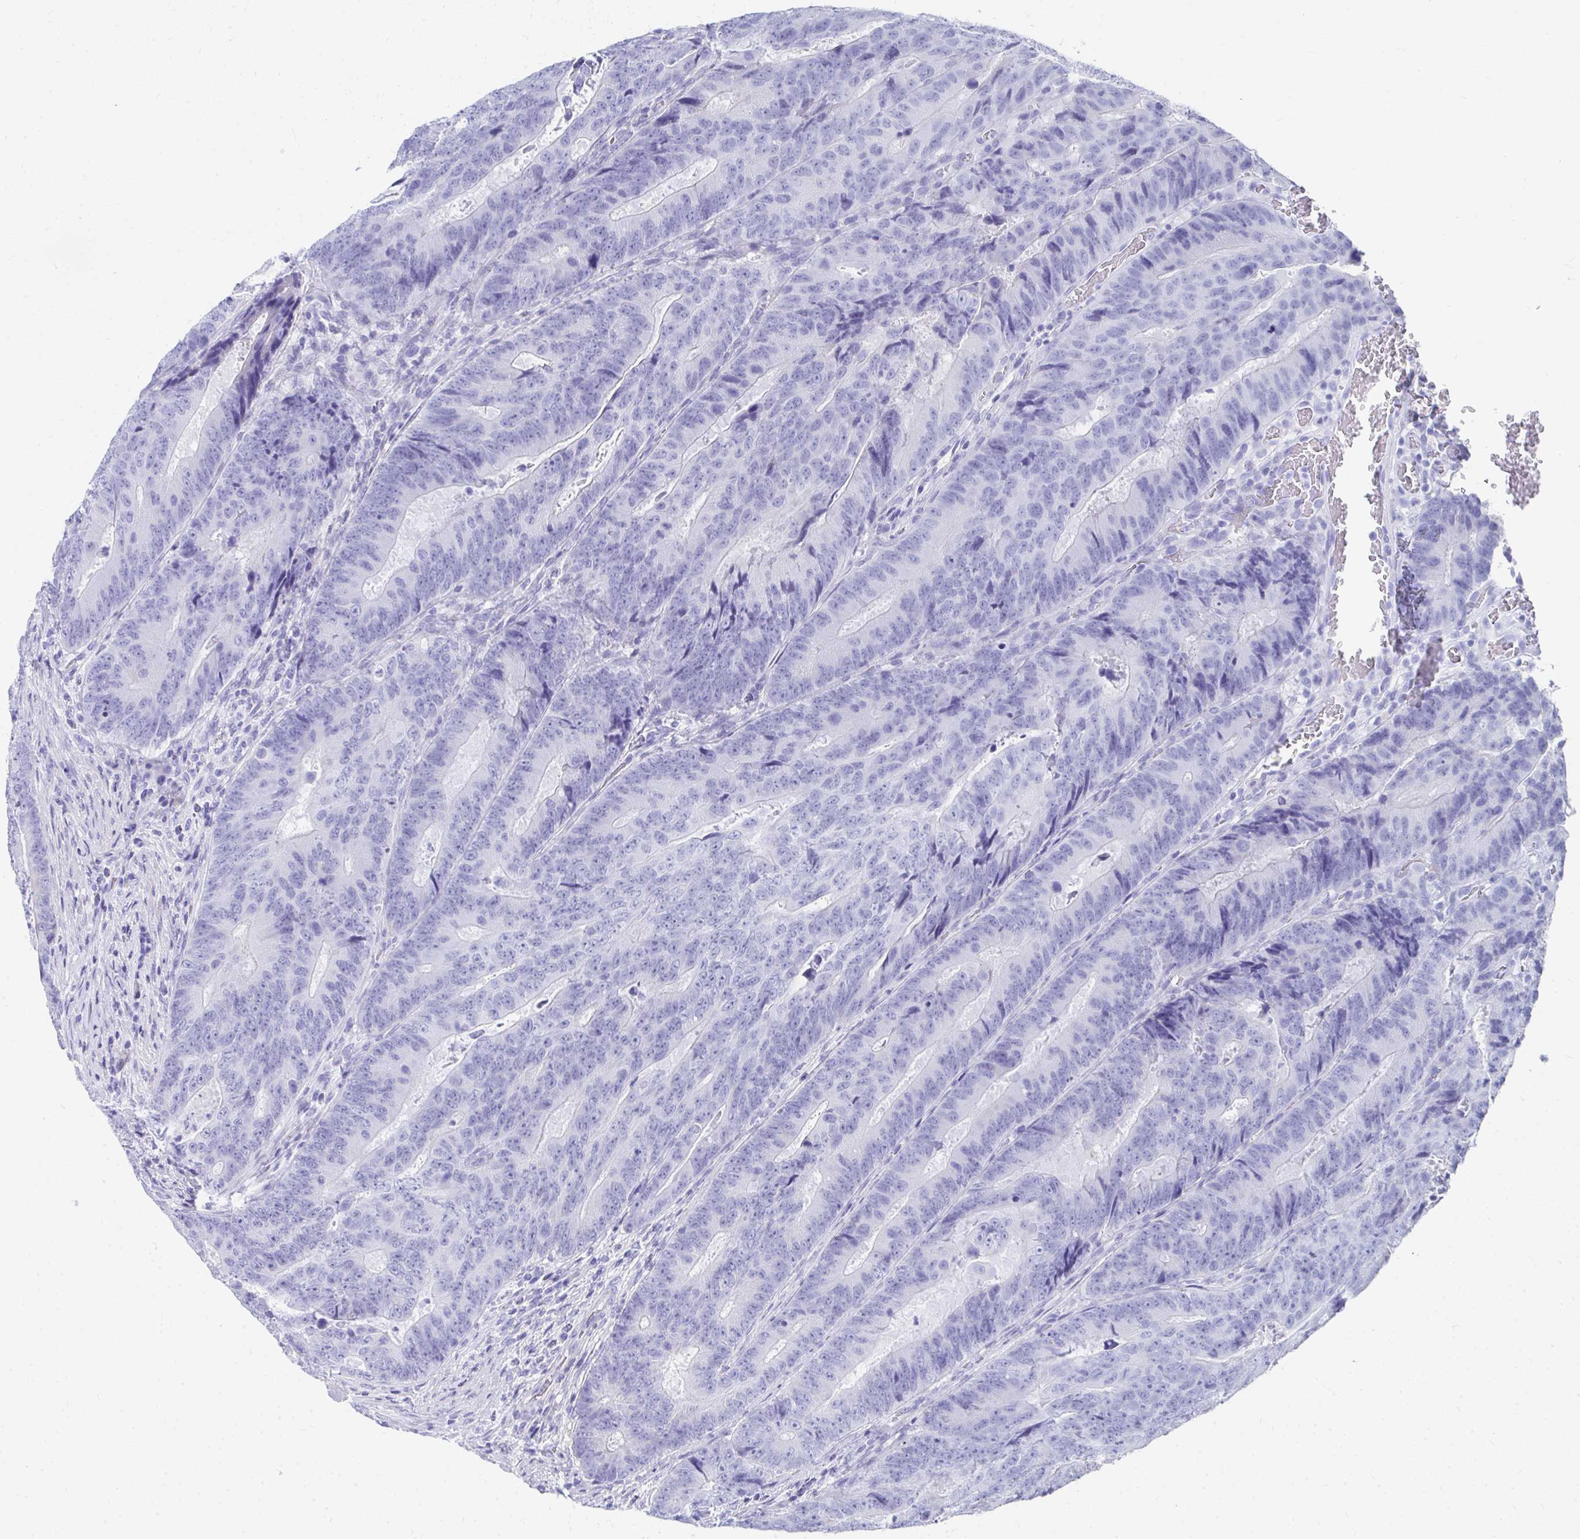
{"staining": {"intensity": "negative", "quantity": "none", "location": "none"}, "tissue": "colorectal cancer", "cell_type": "Tumor cells", "image_type": "cancer", "snomed": [{"axis": "morphology", "description": "Adenocarcinoma, NOS"}, {"axis": "topography", "description": "Colon"}], "caption": "Colorectal adenocarcinoma was stained to show a protein in brown. There is no significant expression in tumor cells.", "gene": "HGD", "patient": {"sex": "female", "age": 48}}